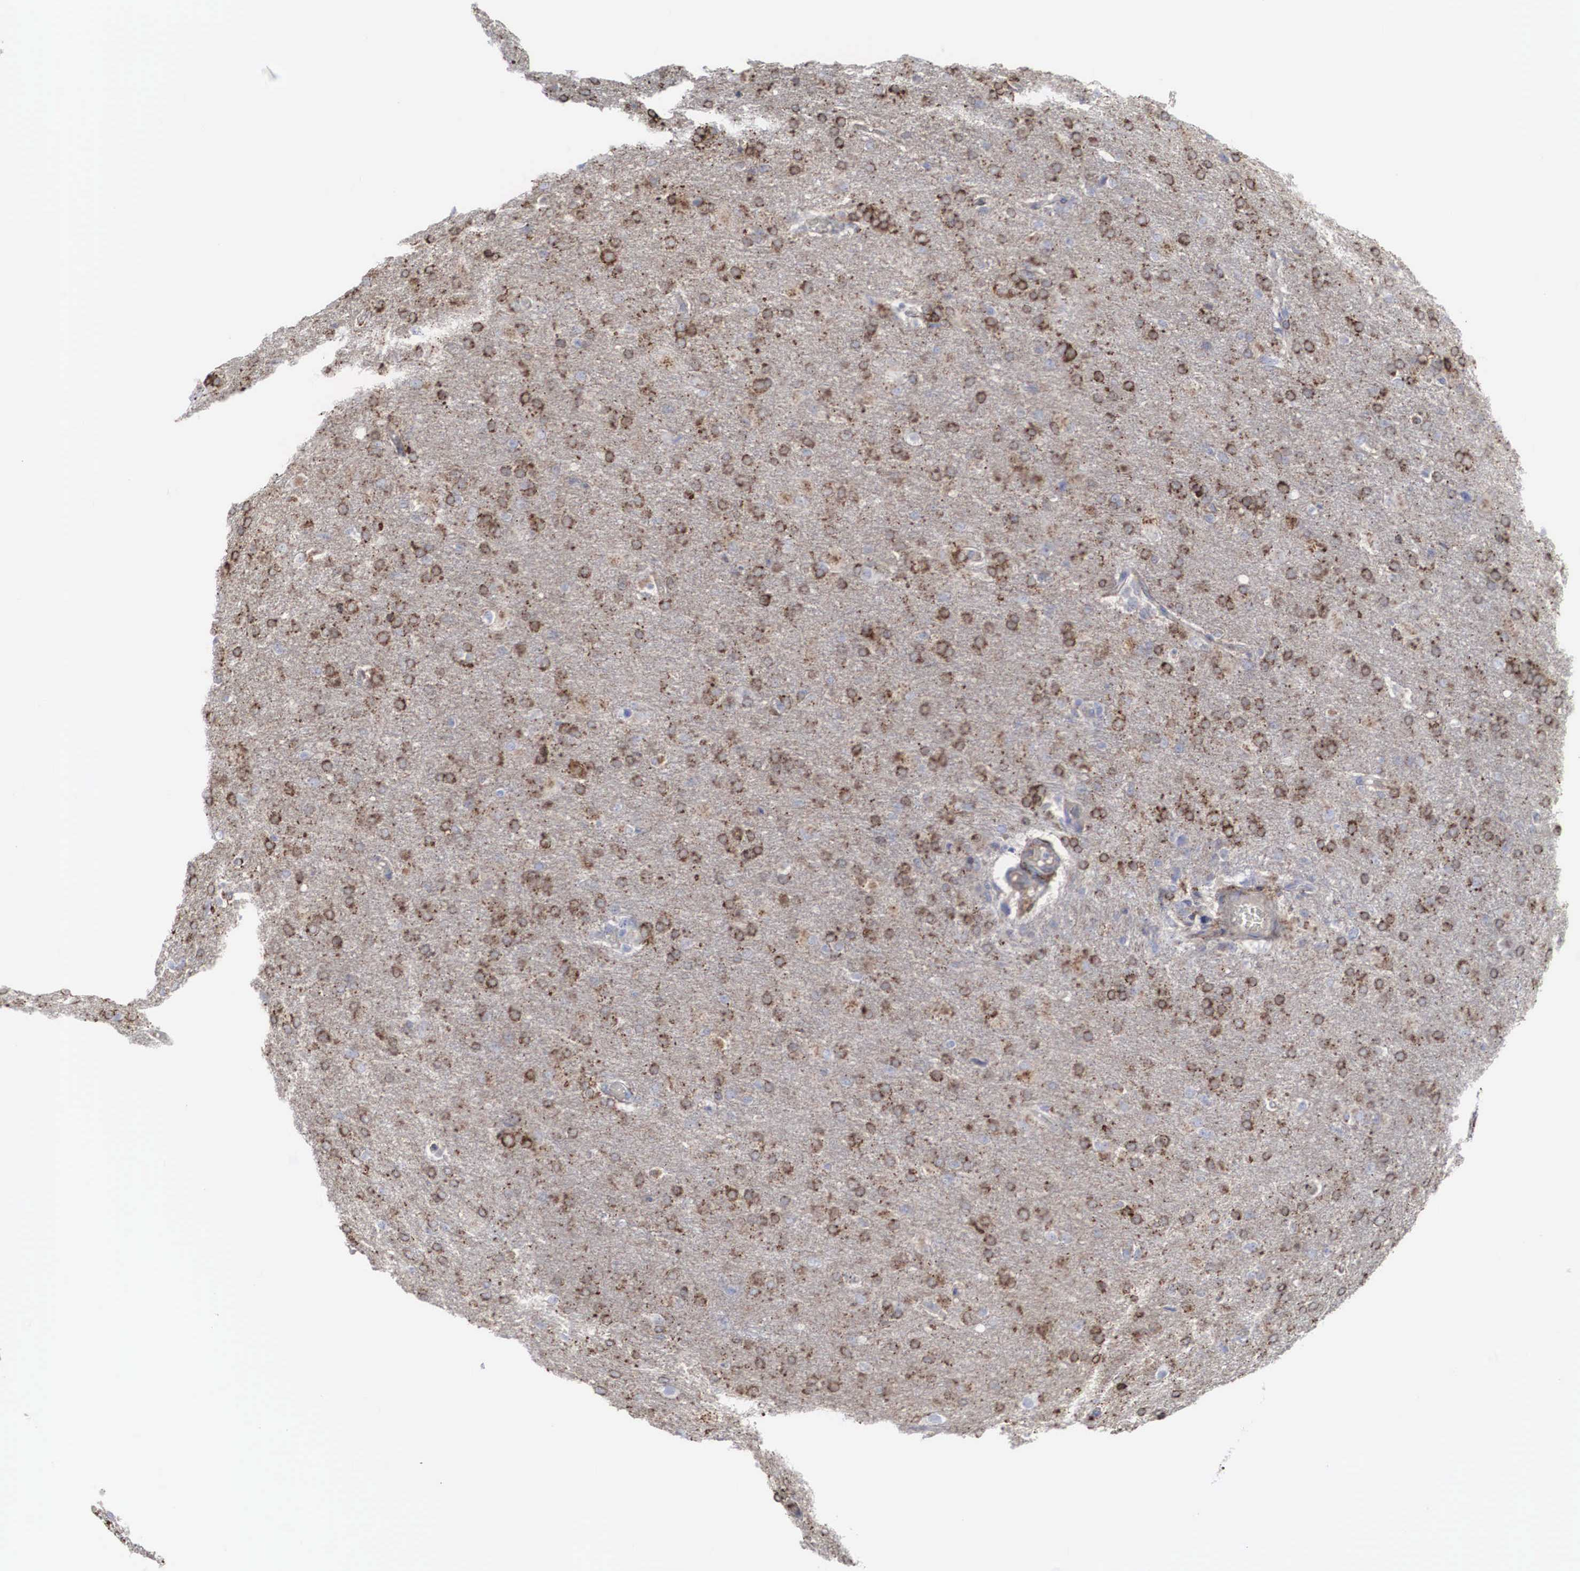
{"staining": {"intensity": "moderate", "quantity": "25%-75%", "location": "cytoplasmic/membranous"}, "tissue": "glioma", "cell_type": "Tumor cells", "image_type": "cancer", "snomed": [{"axis": "morphology", "description": "Glioma, malignant, High grade"}, {"axis": "topography", "description": "Brain"}], "caption": "Protein staining demonstrates moderate cytoplasmic/membranous expression in approximately 25%-75% of tumor cells in glioma.", "gene": "LGALS3BP", "patient": {"sex": "male", "age": 68}}